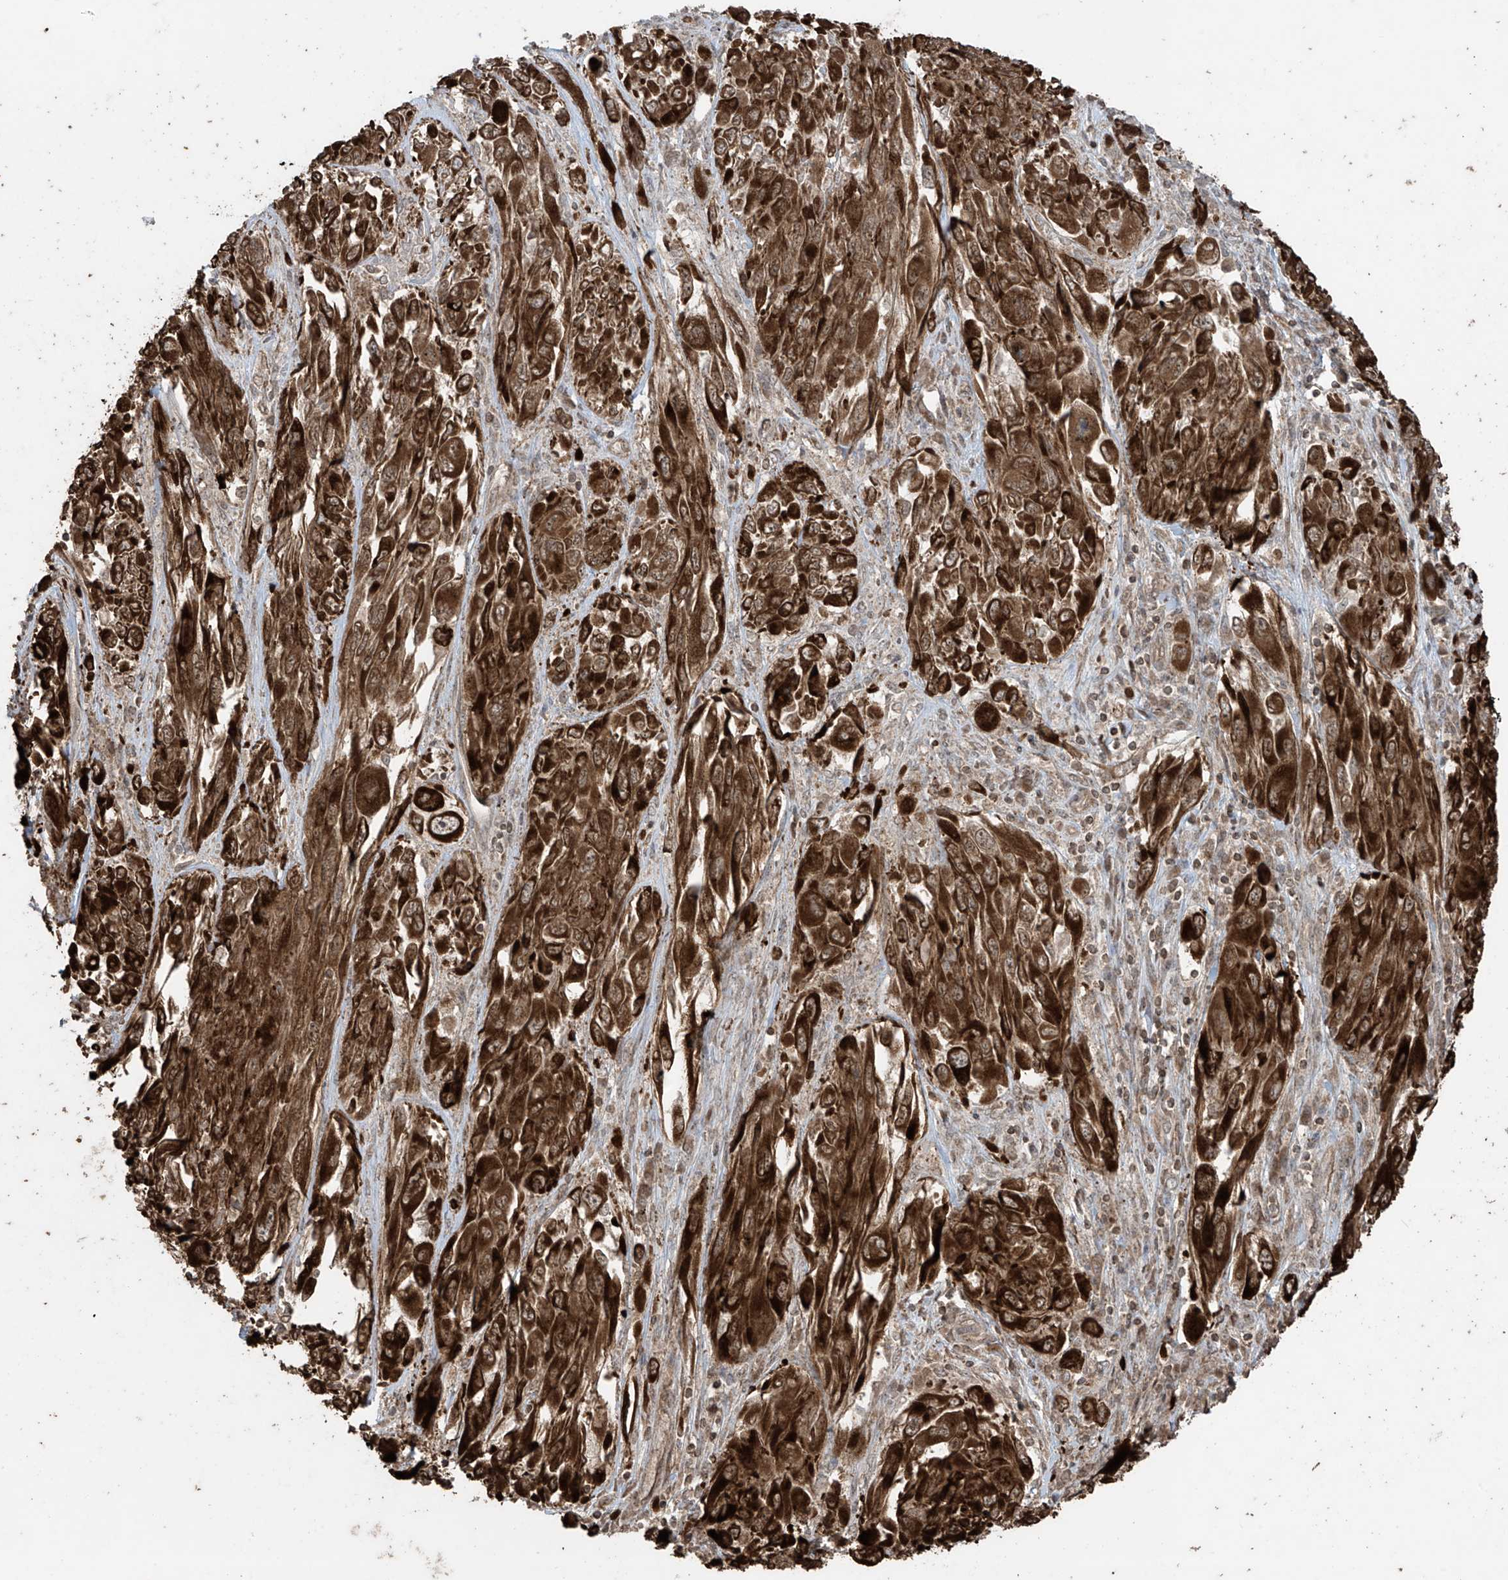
{"staining": {"intensity": "strong", "quantity": ">75%", "location": "cytoplasmic/membranous"}, "tissue": "melanoma", "cell_type": "Tumor cells", "image_type": "cancer", "snomed": [{"axis": "morphology", "description": "Malignant melanoma, NOS"}, {"axis": "topography", "description": "Skin"}], "caption": "Melanoma stained with a brown dye exhibits strong cytoplasmic/membranous positive expression in about >75% of tumor cells.", "gene": "PGPEP1", "patient": {"sex": "female", "age": 91}}